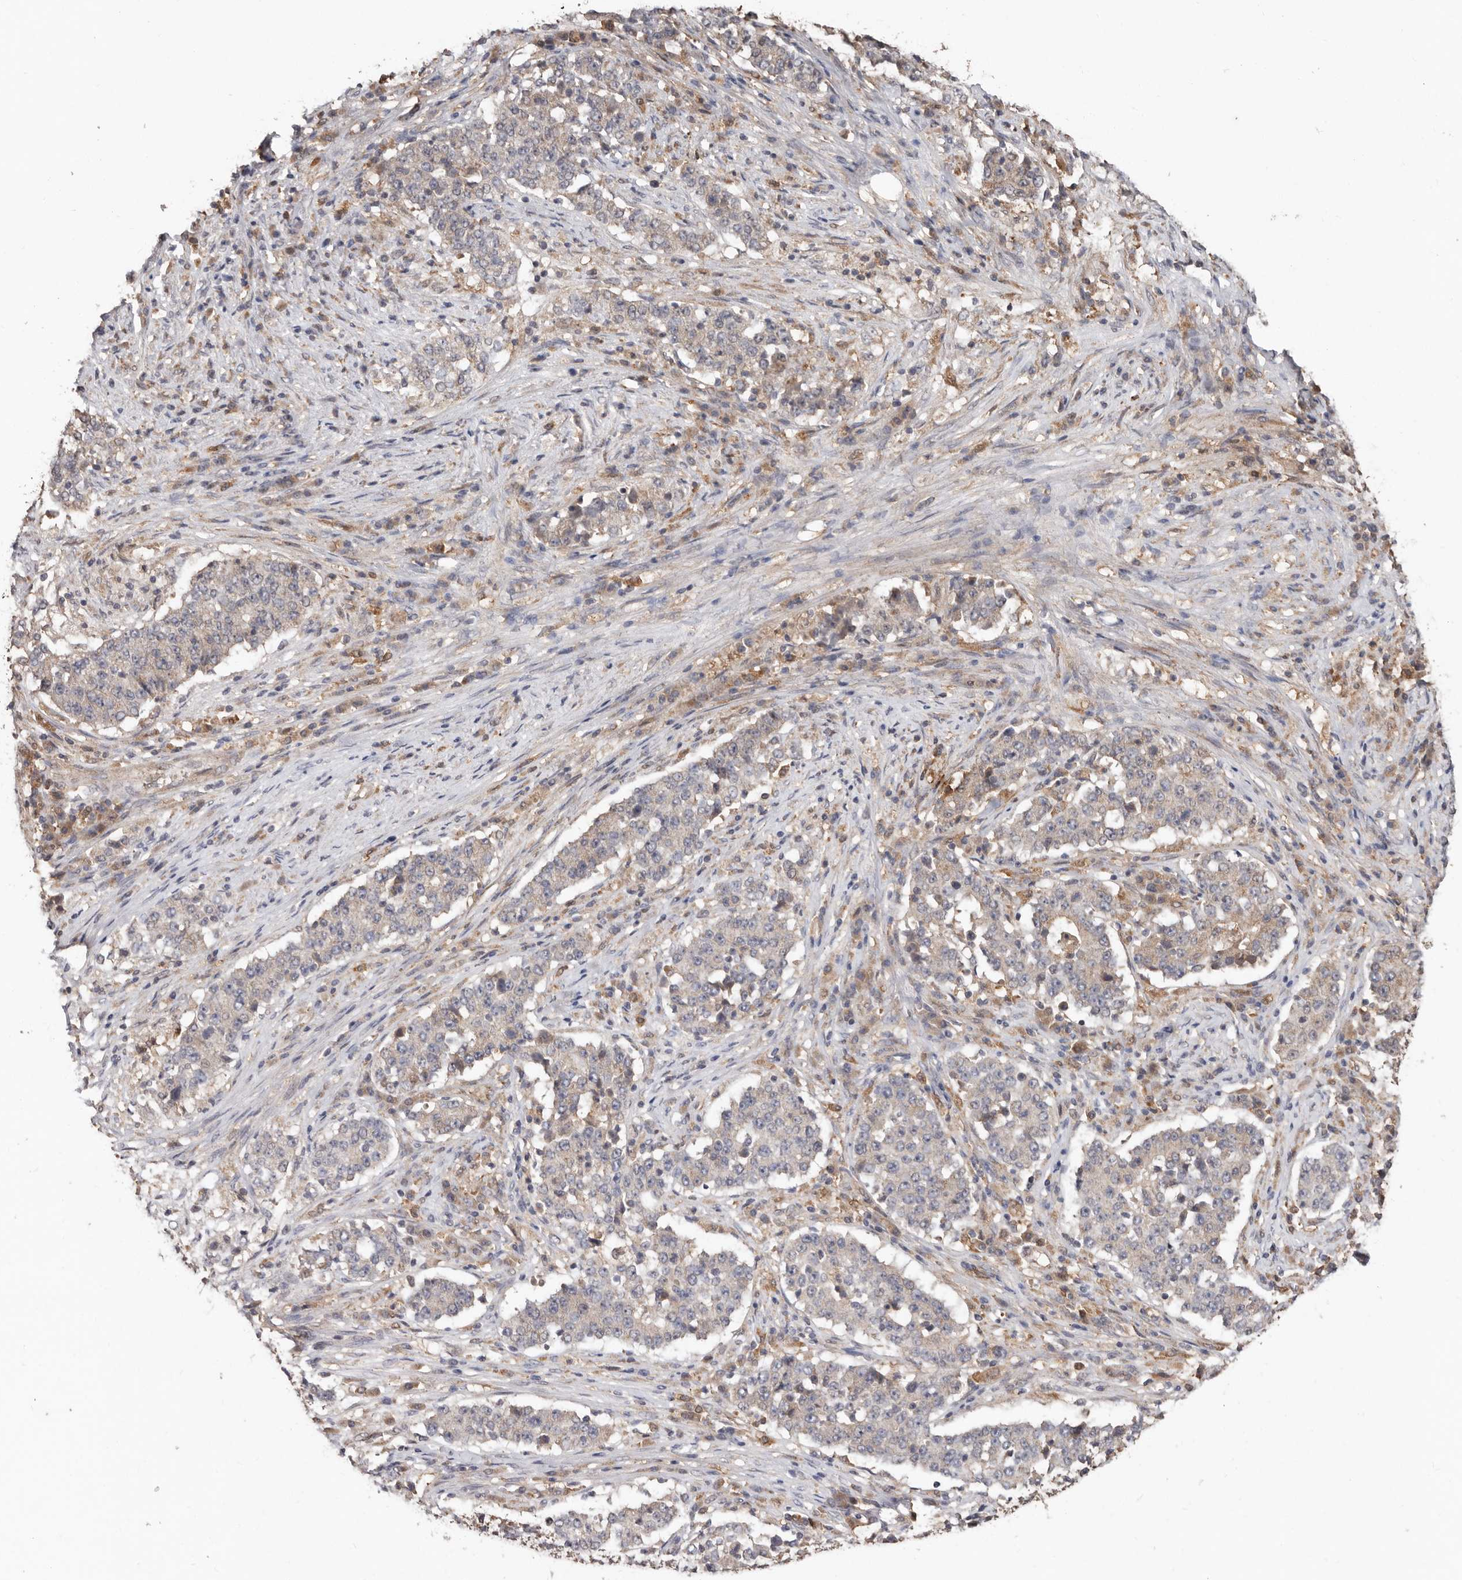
{"staining": {"intensity": "weak", "quantity": "<25%", "location": "cytoplasmic/membranous"}, "tissue": "stomach cancer", "cell_type": "Tumor cells", "image_type": "cancer", "snomed": [{"axis": "morphology", "description": "Adenocarcinoma, NOS"}, {"axis": "topography", "description": "Stomach"}], "caption": "There is no significant staining in tumor cells of stomach cancer.", "gene": "RSPO2", "patient": {"sex": "male", "age": 59}}